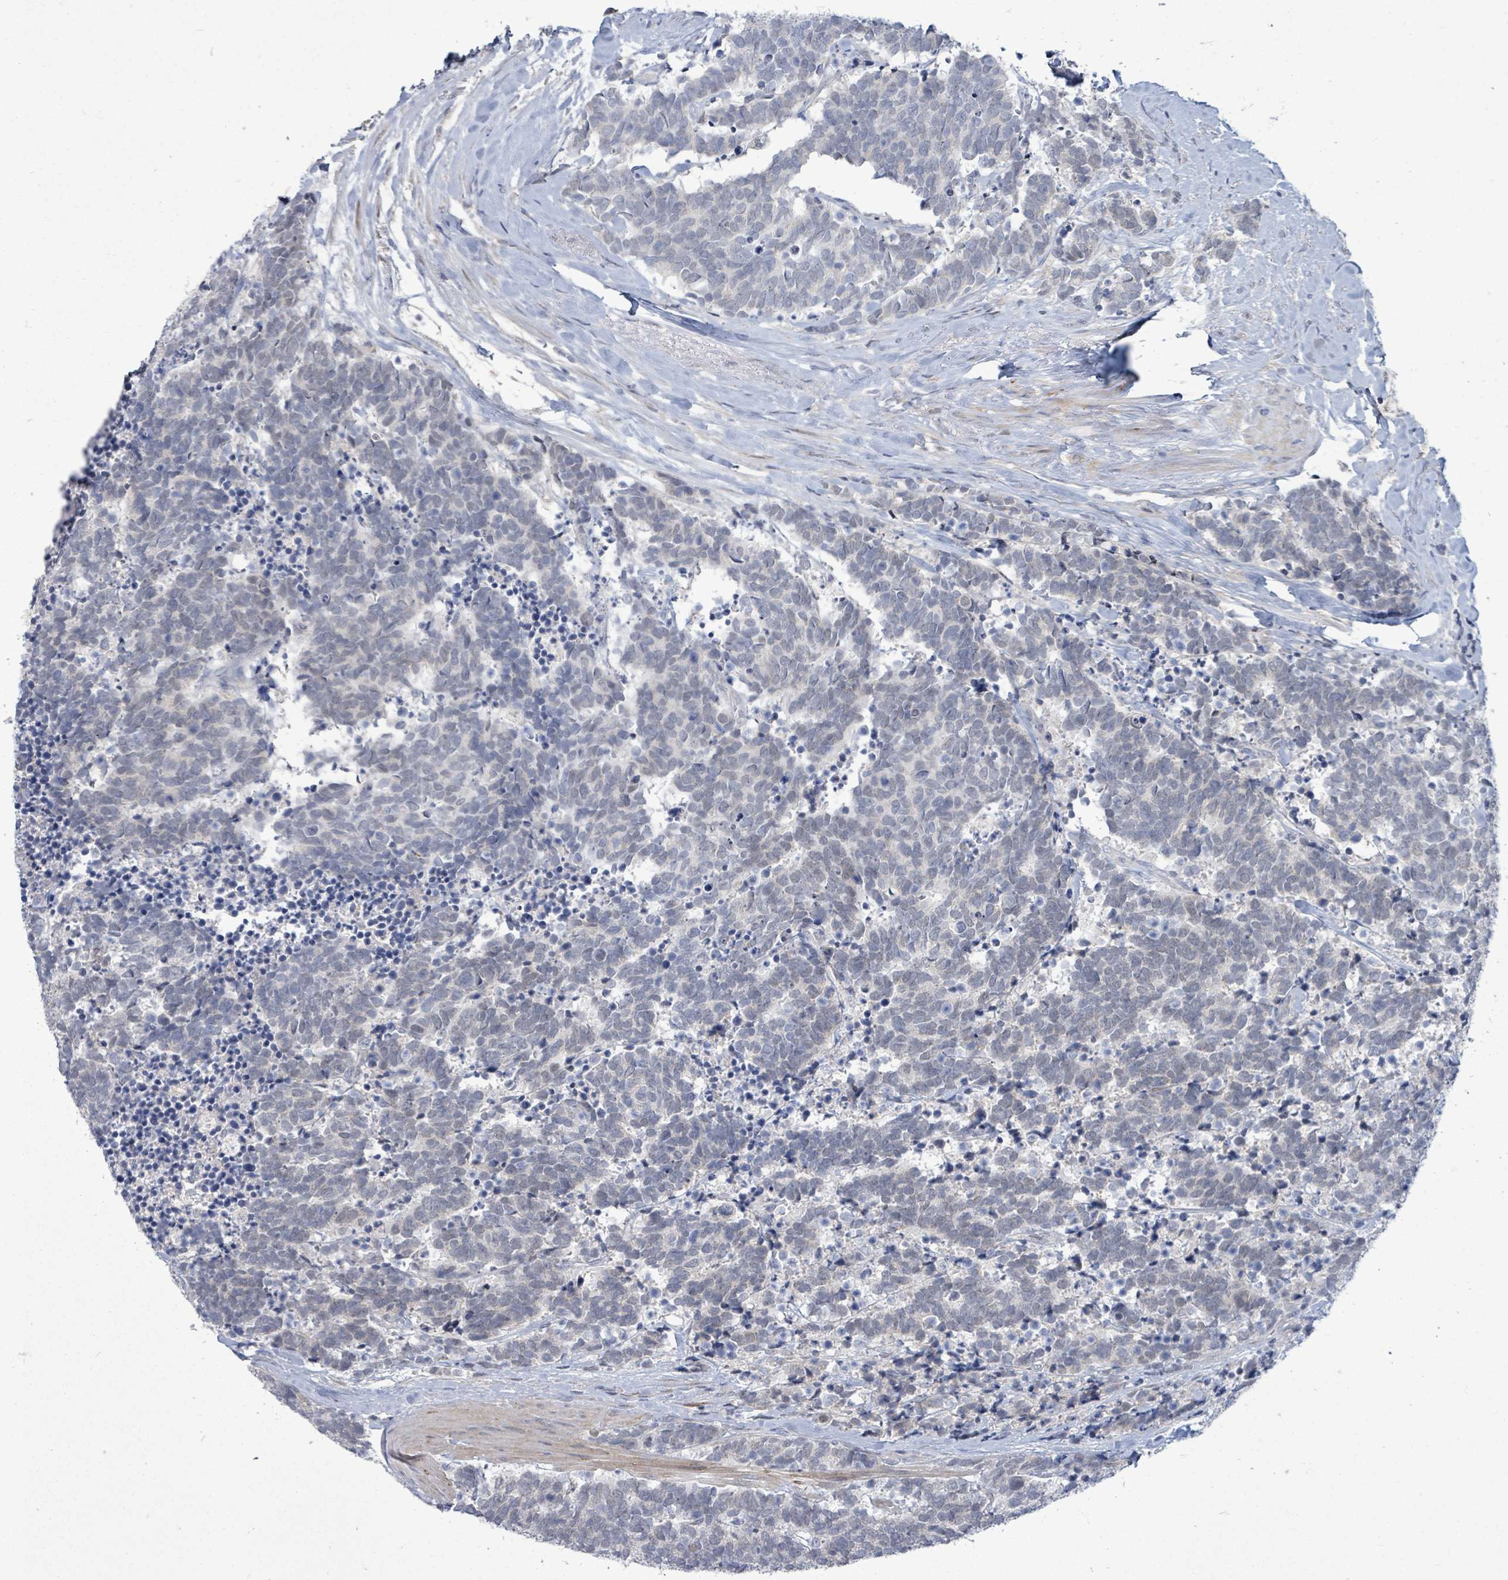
{"staining": {"intensity": "negative", "quantity": "none", "location": "none"}, "tissue": "carcinoid", "cell_type": "Tumor cells", "image_type": "cancer", "snomed": [{"axis": "morphology", "description": "Carcinoma, NOS"}, {"axis": "morphology", "description": "Carcinoid, malignant, NOS"}, {"axis": "topography", "description": "Prostate"}], "caption": "IHC of human carcinoma demonstrates no positivity in tumor cells.", "gene": "ZFPM1", "patient": {"sex": "male", "age": 57}}